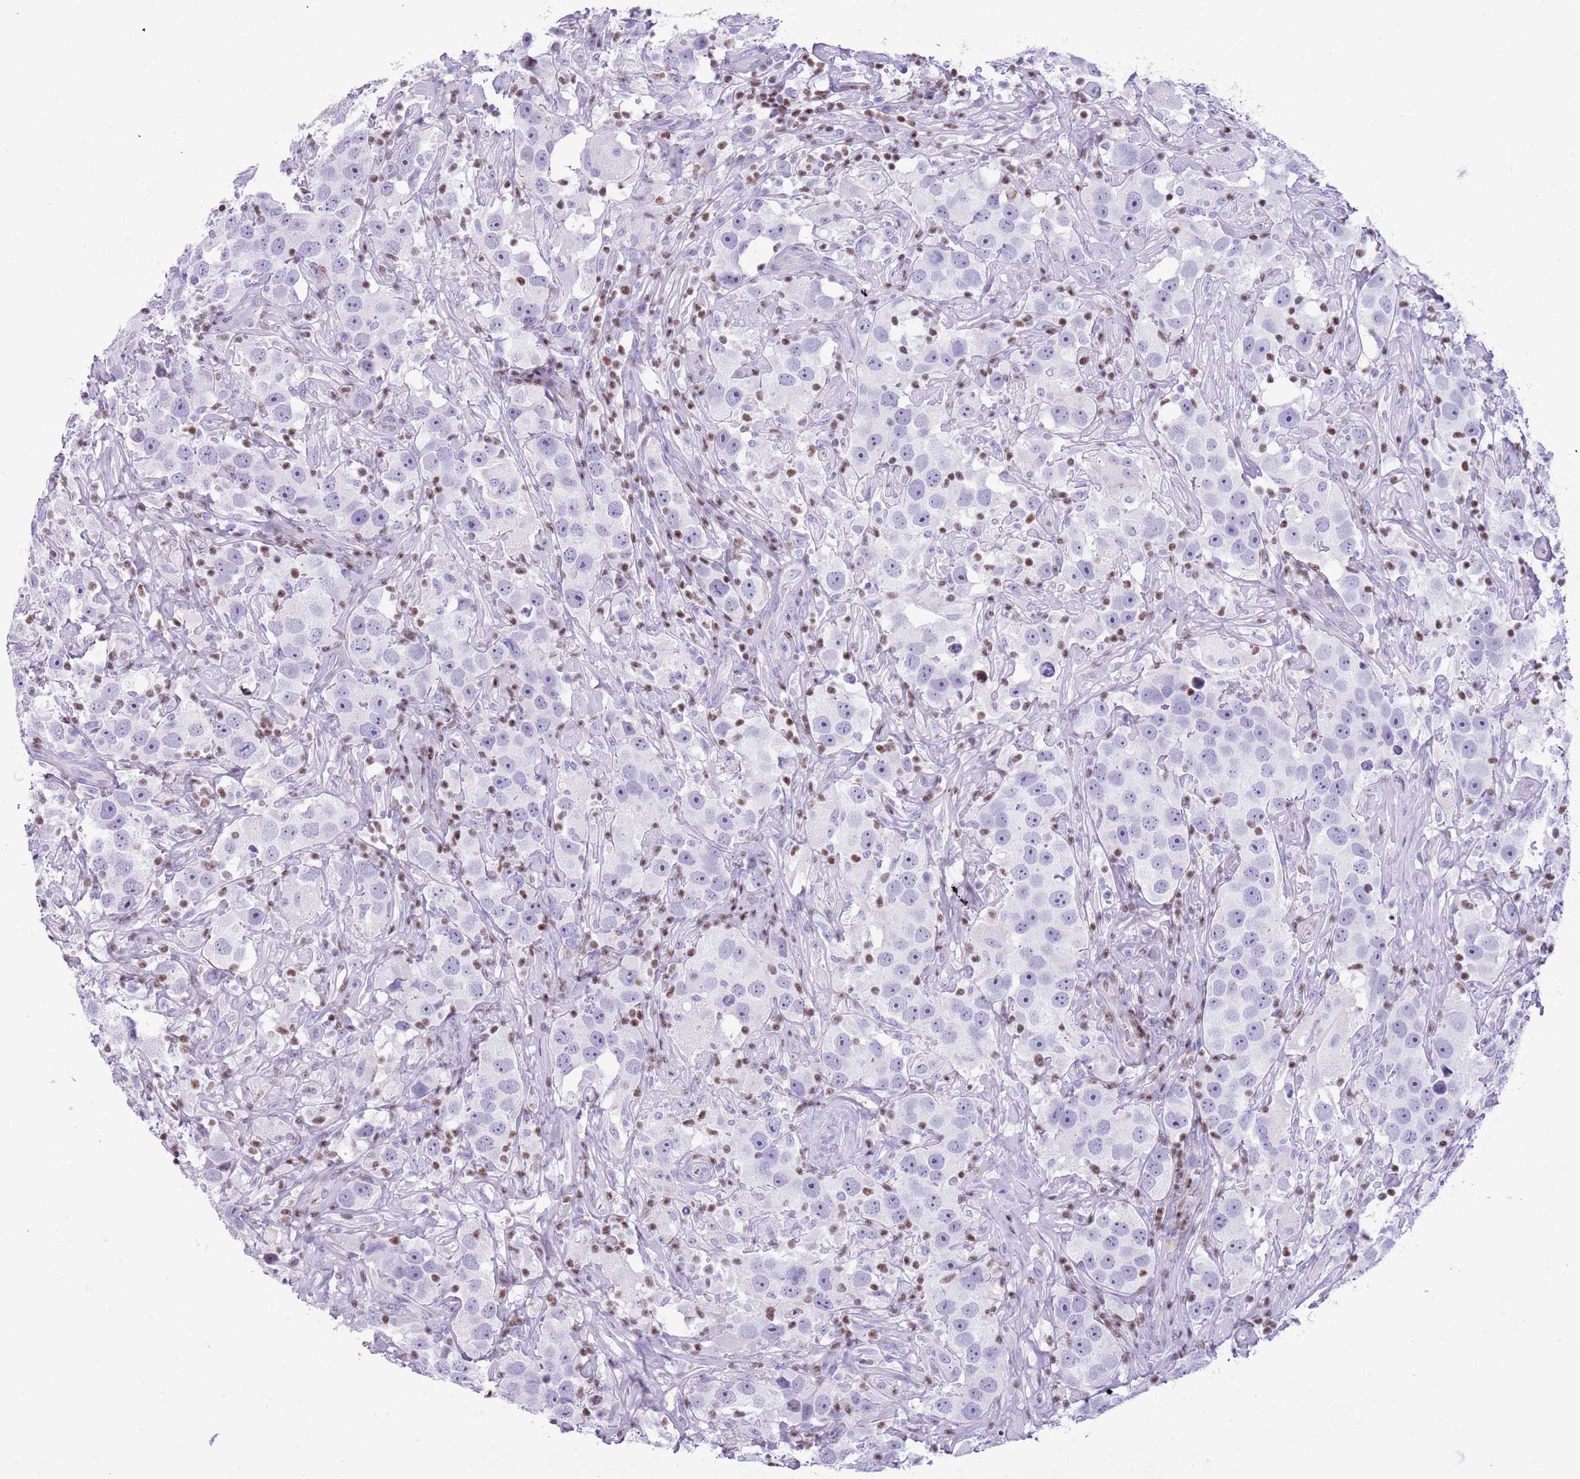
{"staining": {"intensity": "negative", "quantity": "none", "location": "none"}, "tissue": "testis cancer", "cell_type": "Tumor cells", "image_type": "cancer", "snomed": [{"axis": "morphology", "description": "Seminoma, NOS"}, {"axis": "topography", "description": "Testis"}], "caption": "Immunohistochemical staining of human testis seminoma reveals no significant staining in tumor cells.", "gene": "BCL11B", "patient": {"sex": "male", "age": 49}}